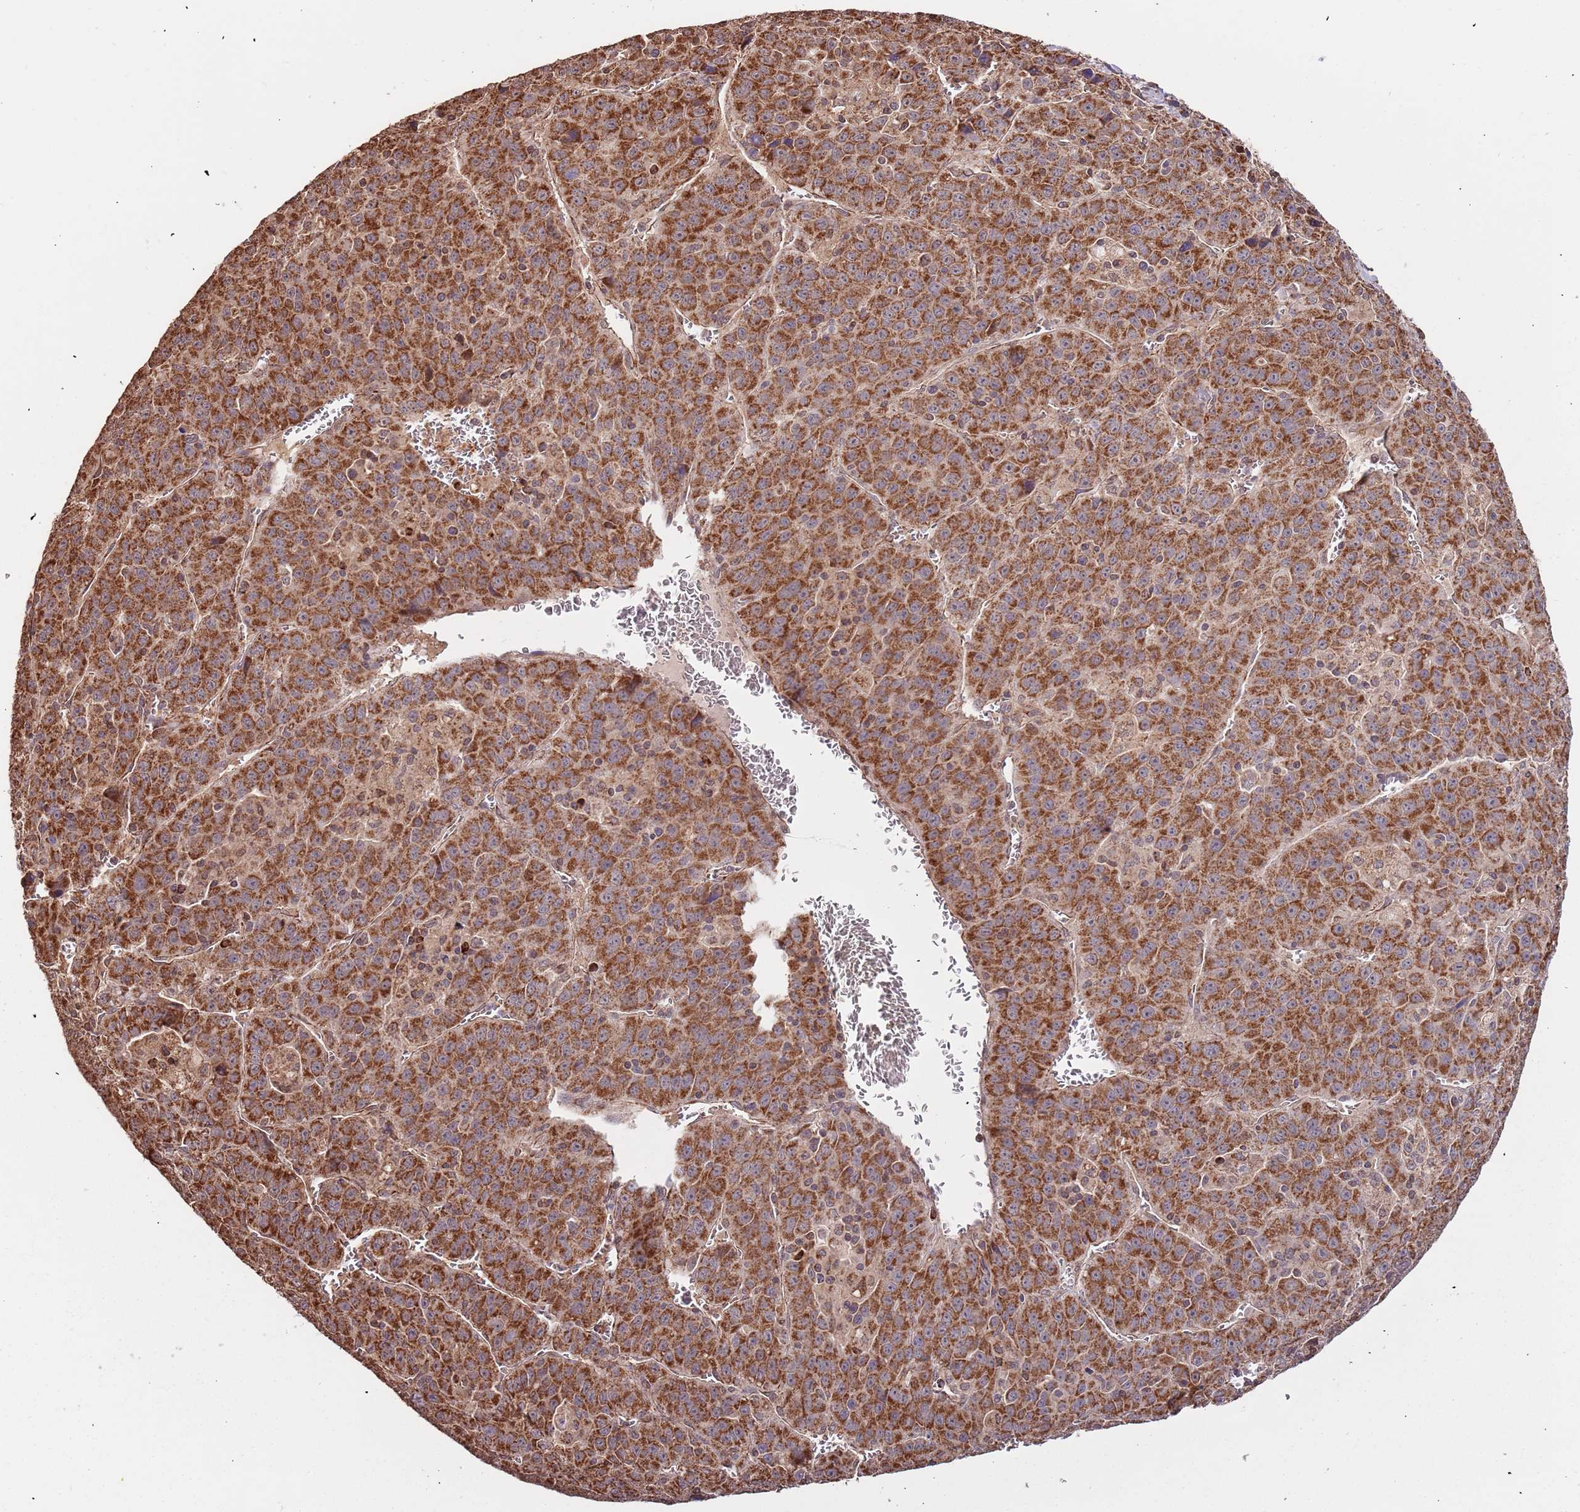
{"staining": {"intensity": "strong", "quantity": ">75%", "location": "cytoplasmic/membranous"}, "tissue": "liver cancer", "cell_type": "Tumor cells", "image_type": "cancer", "snomed": [{"axis": "morphology", "description": "Carcinoma, Hepatocellular, NOS"}, {"axis": "topography", "description": "Liver"}], "caption": "Strong cytoplasmic/membranous staining is seen in approximately >75% of tumor cells in liver cancer (hepatocellular carcinoma). The protein is stained brown, and the nuclei are stained in blue (DAB IHC with brightfield microscopy, high magnification).", "gene": "IL17RD", "patient": {"sex": "female", "age": 53}}